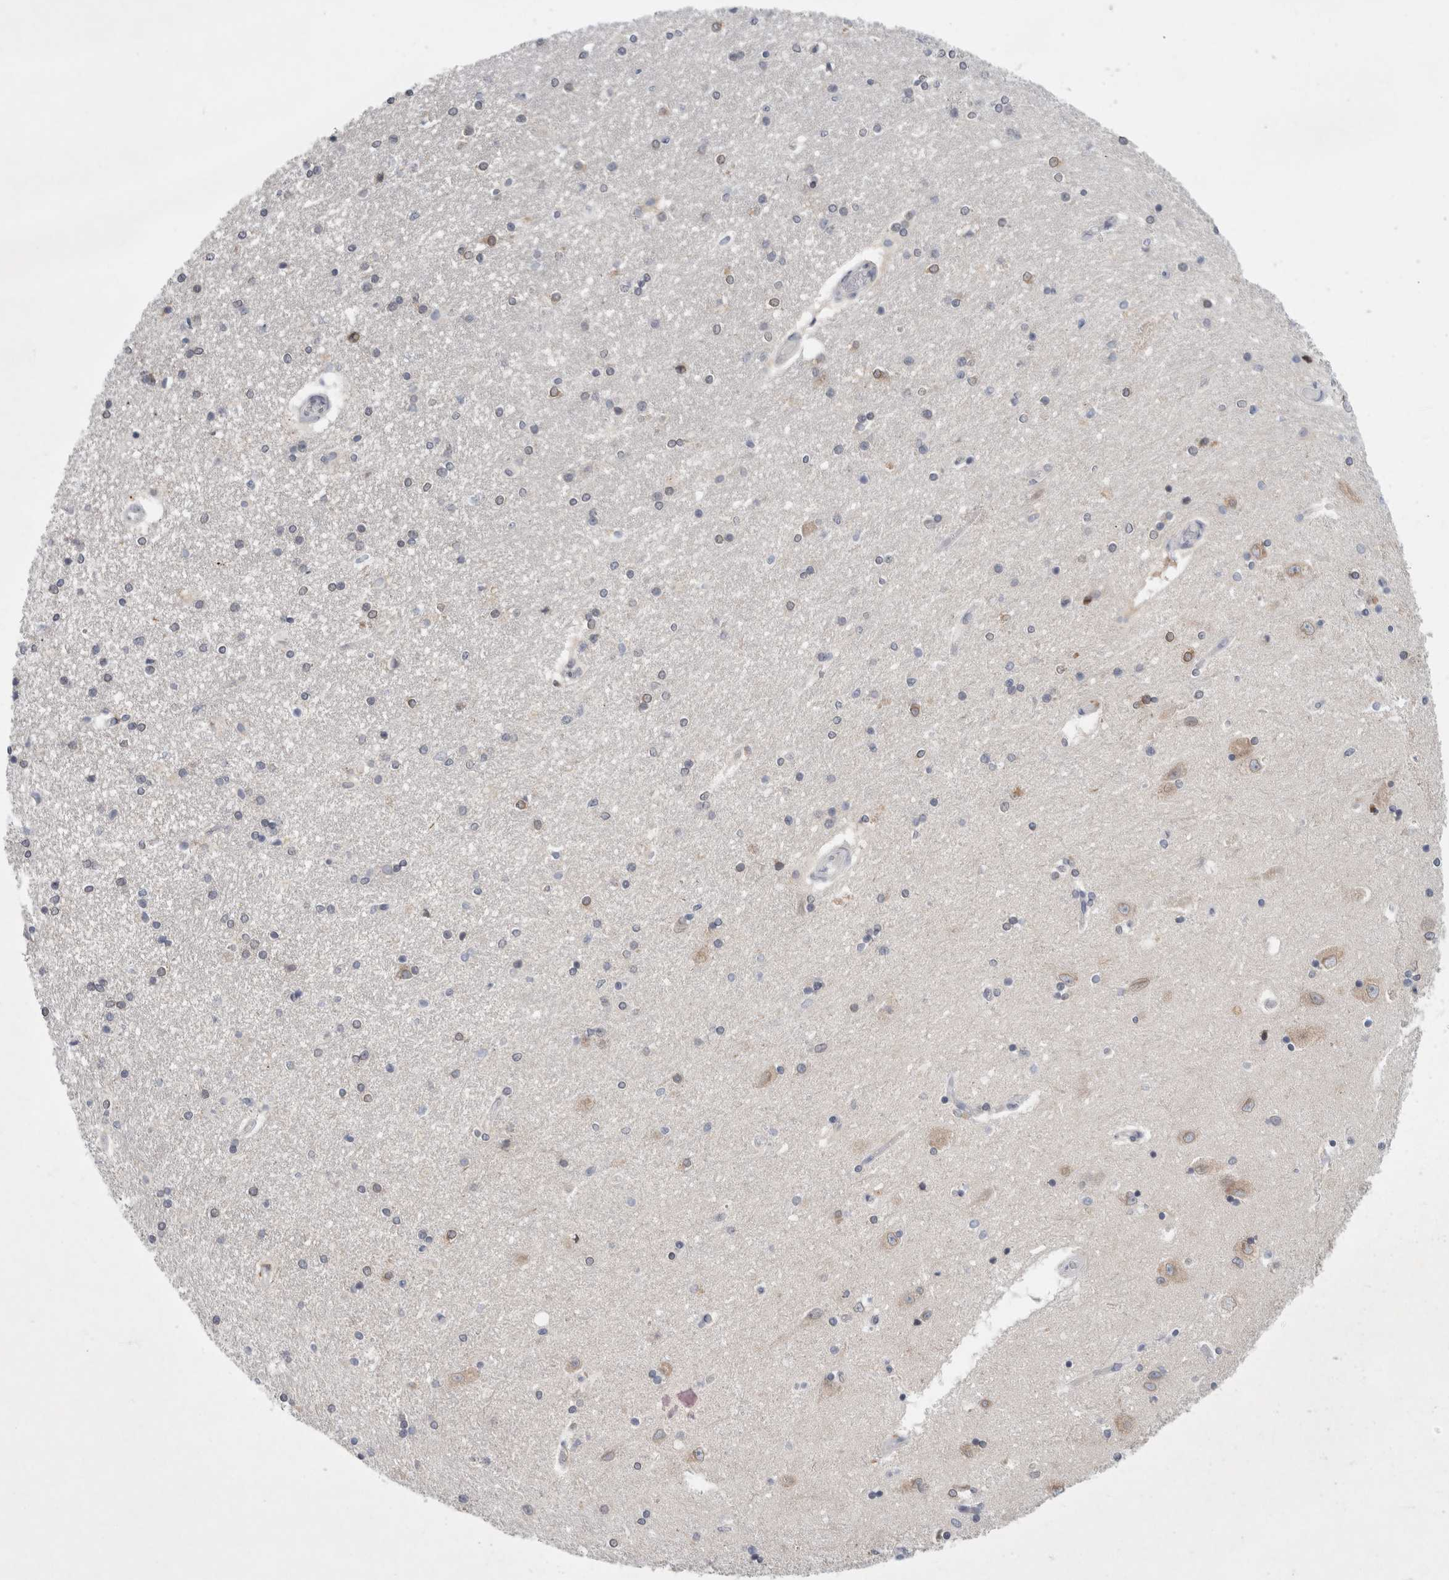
{"staining": {"intensity": "weak", "quantity": "<25%", "location": "cytoplasmic/membranous"}, "tissue": "hippocampus", "cell_type": "Glial cells", "image_type": "normal", "snomed": [{"axis": "morphology", "description": "Normal tissue, NOS"}, {"axis": "topography", "description": "Hippocampus"}], "caption": "This is an immunohistochemistry micrograph of normal human hippocampus. There is no expression in glial cells.", "gene": "NIPA1", "patient": {"sex": "female", "age": 54}}